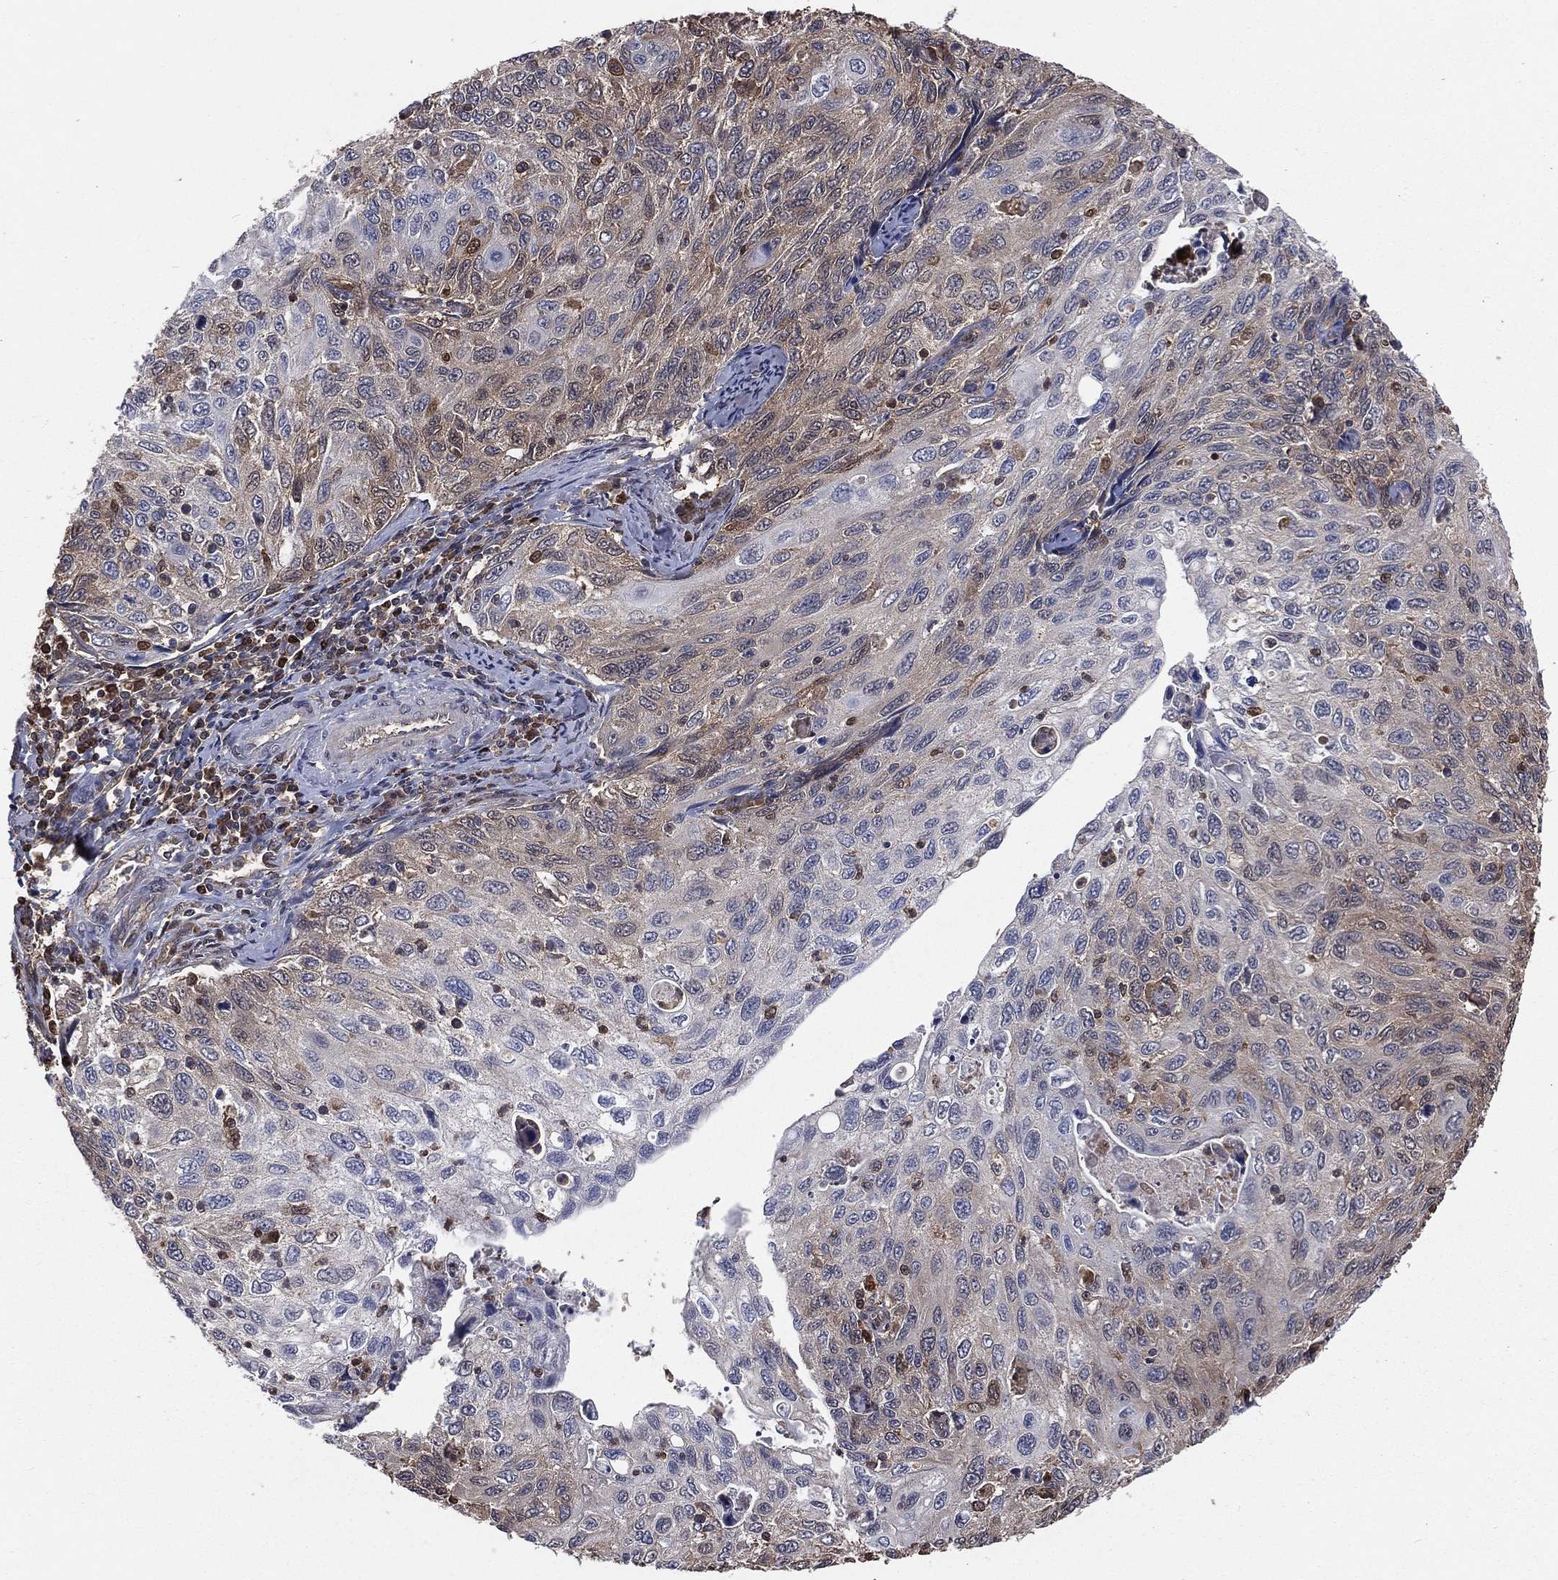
{"staining": {"intensity": "weak", "quantity": "<25%", "location": "cytoplasmic/membranous"}, "tissue": "cervical cancer", "cell_type": "Tumor cells", "image_type": "cancer", "snomed": [{"axis": "morphology", "description": "Squamous cell carcinoma, NOS"}, {"axis": "topography", "description": "Cervix"}], "caption": "Tumor cells are negative for brown protein staining in cervical cancer.", "gene": "TBC1D2", "patient": {"sex": "female", "age": 70}}